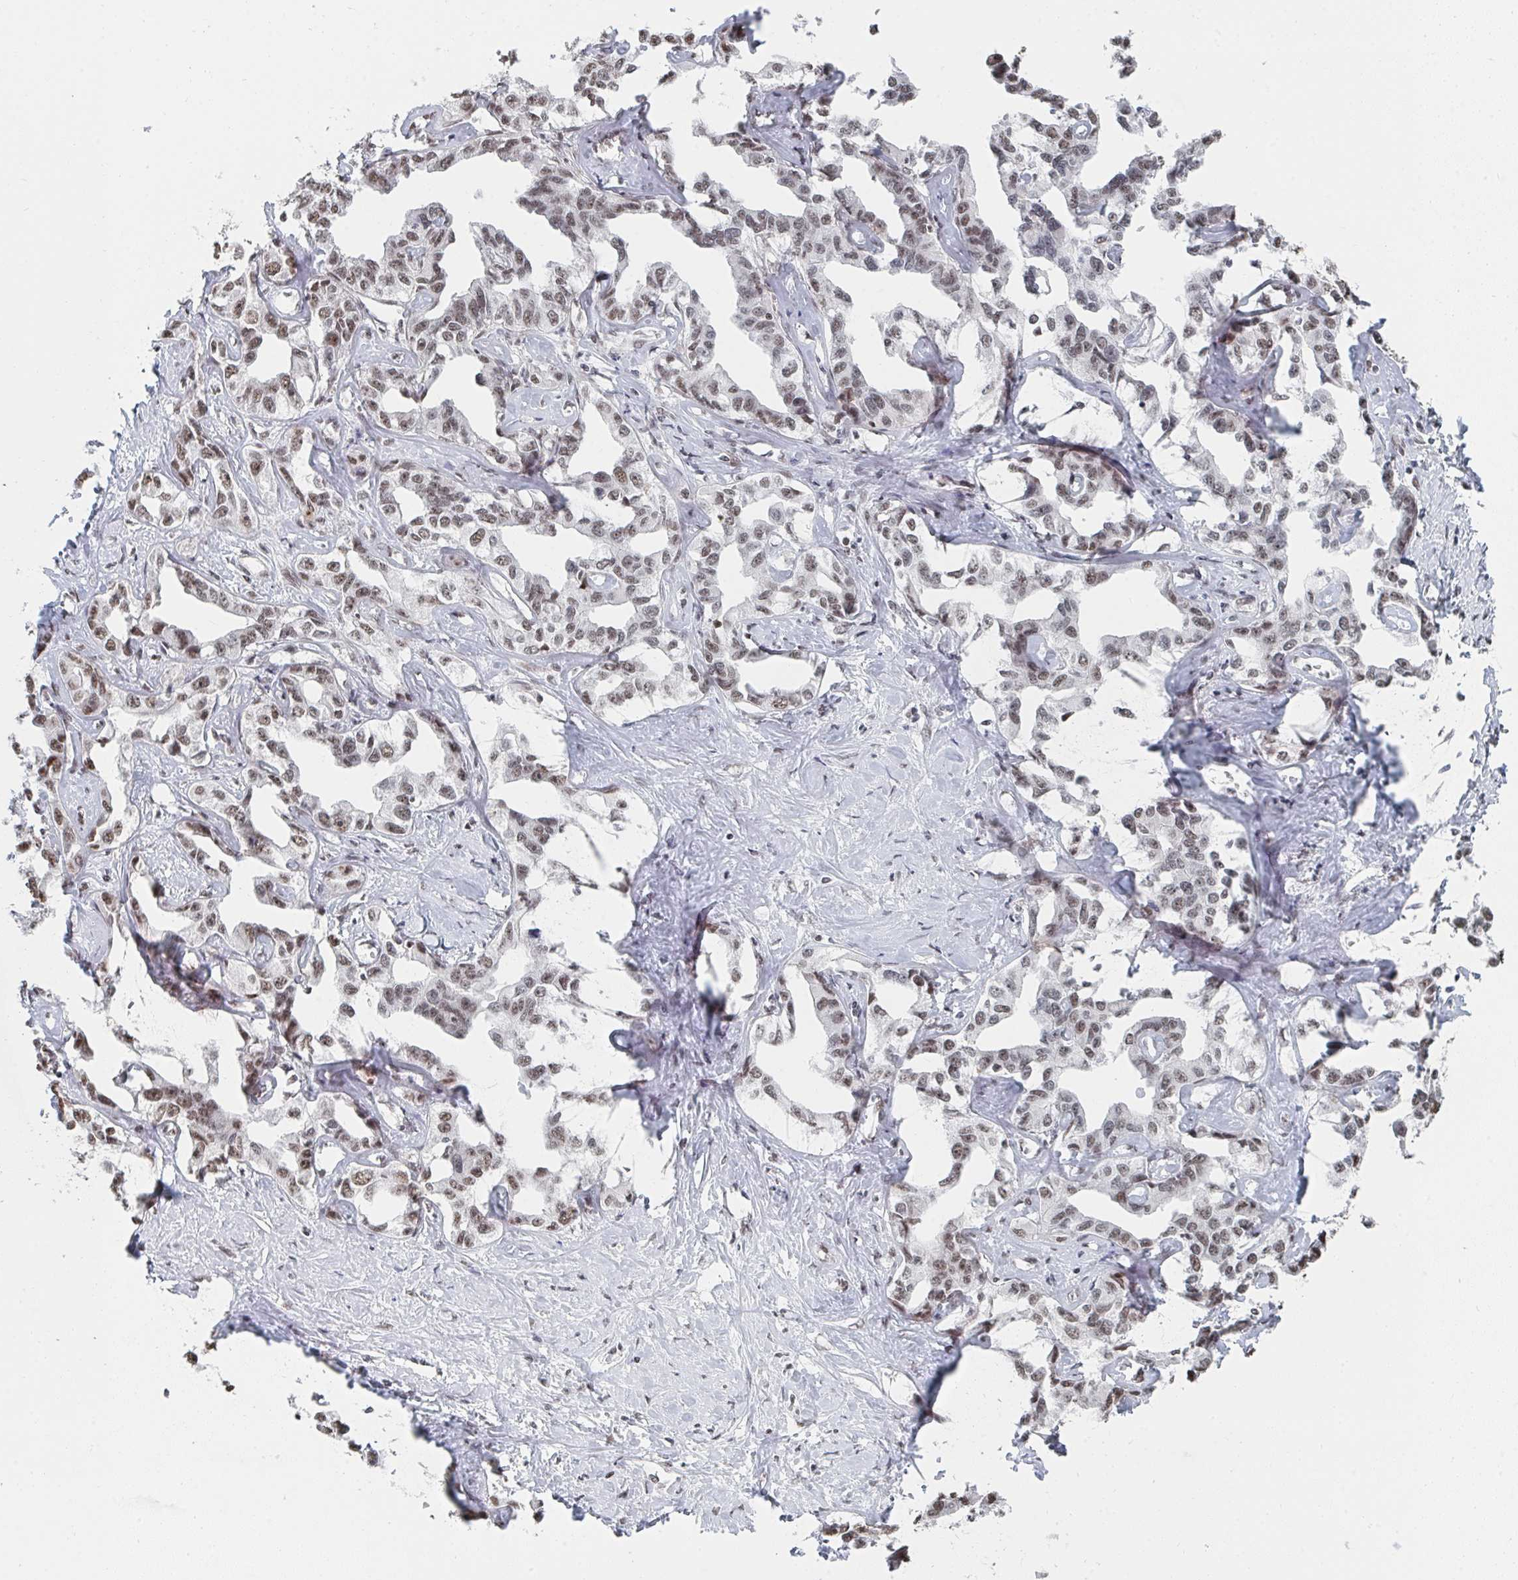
{"staining": {"intensity": "weak", "quantity": "25%-75%", "location": "nuclear"}, "tissue": "liver cancer", "cell_type": "Tumor cells", "image_type": "cancer", "snomed": [{"axis": "morphology", "description": "Cholangiocarcinoma"}, {"axis": "topography", "description": "Liver"}], "caption": "DAB immunohistochemical staining of human liver cancer (cholangiocarcinoma) demonstrates weak nuclear protein staining in approximately 25%-75% of tumor cells.", "gene": "MBNL1", "patient": {"sex": "male", "age": 59}}